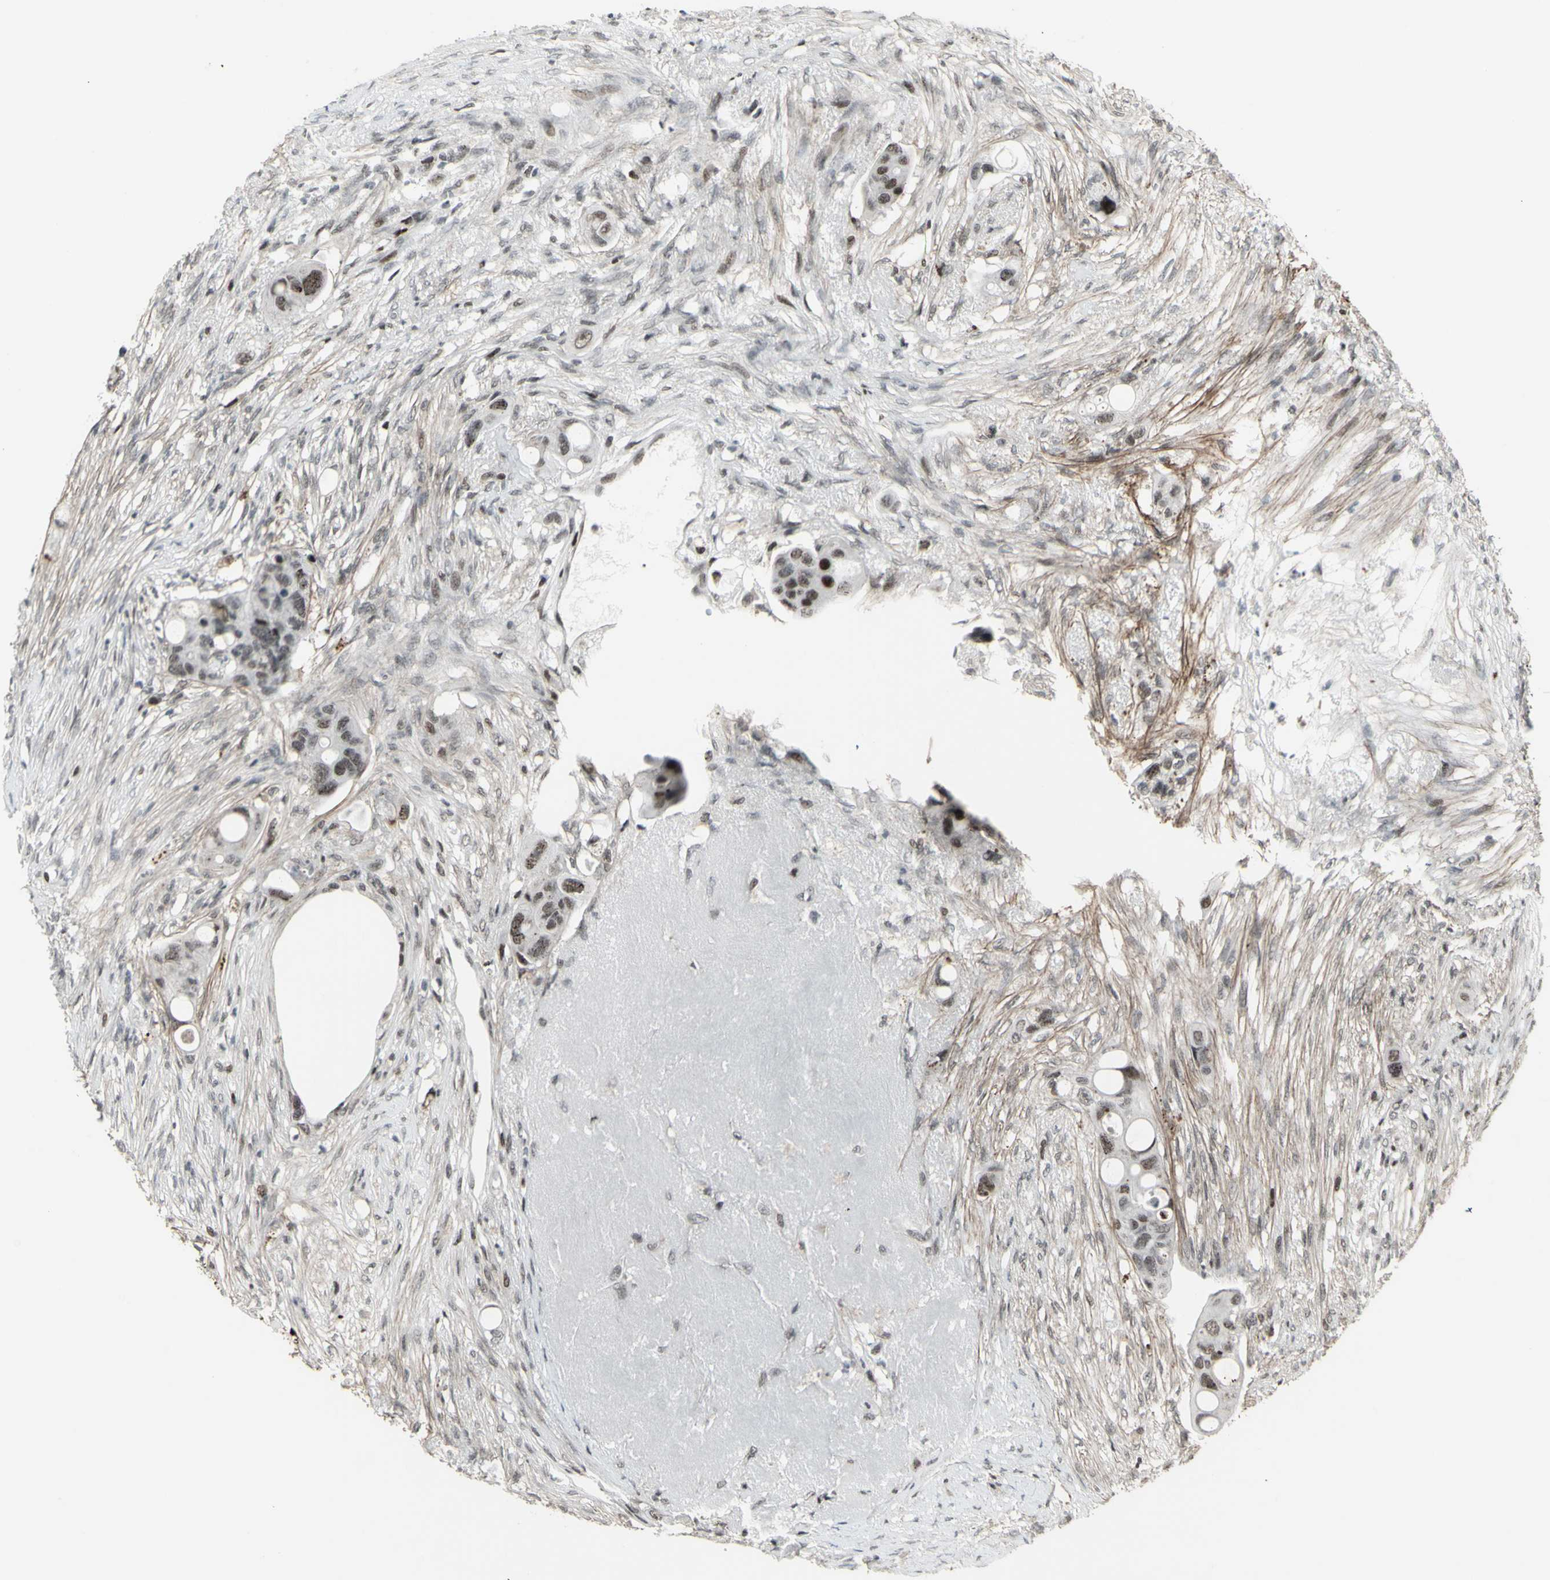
{"staining": {"intensity": "moderate", "quantity": "25%-75%", "location": "nuclear"}, "tissue": "colorectal cancer", "cell_type": "Tumor cells", "image_type": "cancer", "snomed": [{"axis": "morphology", "description": "Adenocarcinoma, NOS"}, {"axis": "topography", "description": "Colon"}], "caption": "Brown immunohistochemical staining in human colorectal cancer (adenocarcinoma) exhibits moderate nuclear expression in about 25%-75% of tumor cells.", "gene": "SUPT6H", "patient": {"sex": "female", "age": 57}}